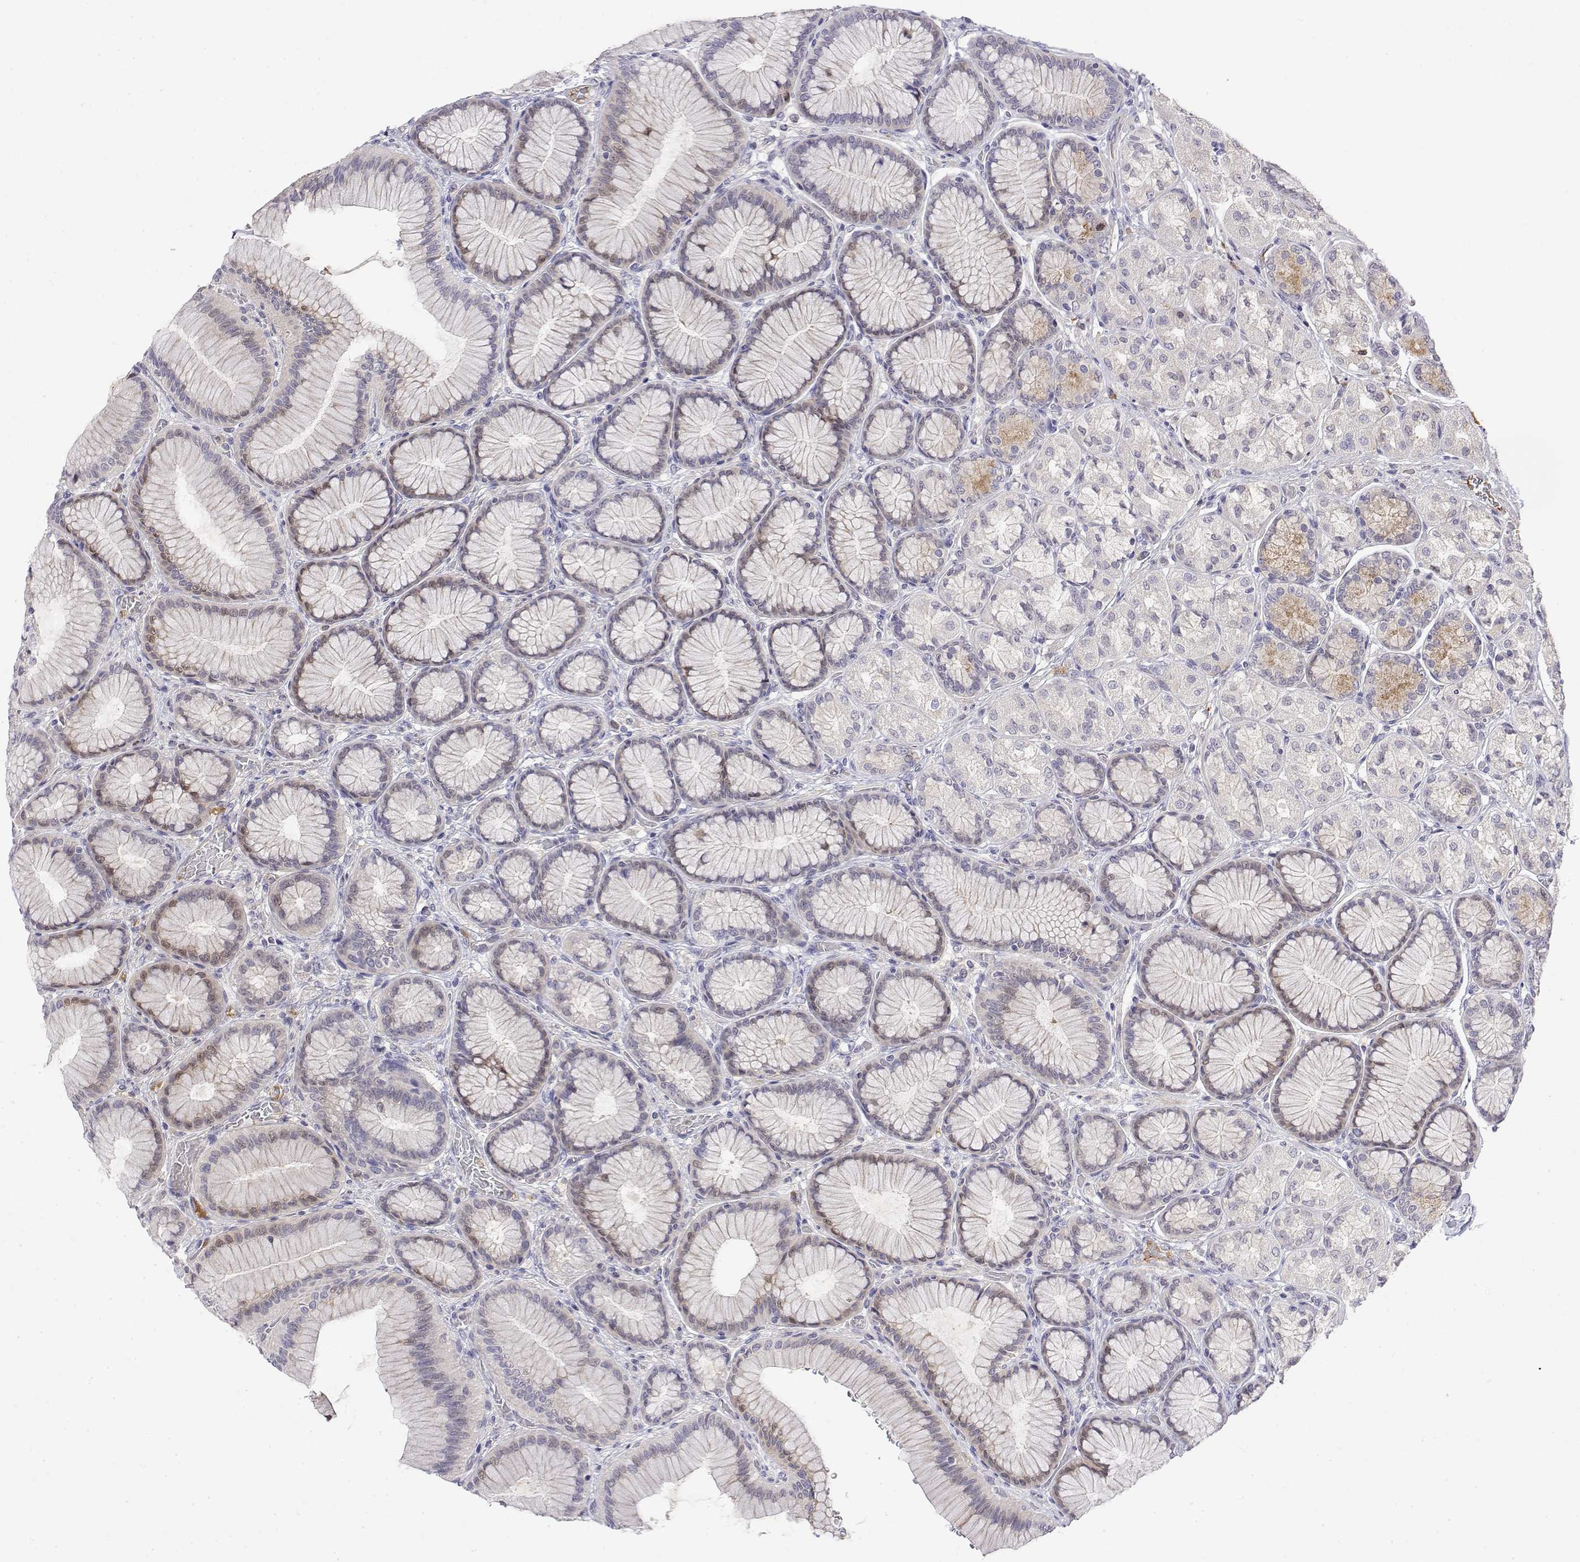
{"staining": {"intensity": "weak", "quantity": "<25%", "location": "cytoplasmic/membranous"}, "tissue": "stomach", "cell_type": "Glandular cells", "image_type": "normal", "snomed": [{"axis": "morphology", "description": "Normal tissue, NOS"}, {"axis": "morphology", "description": "Adenocarcinoma, NOS"}, {"axis": "morphology", "description": "Adenocarcinoma, High grade"}, {"axis": "topography", "description": "Stomach, upper"}, {"axis": "topography", "description": "Stomach"}], "caption": "DAB immunohistochemical staining of unremarkable human stomach reveals no significant positivity in glandular cells. The staining was performed using DAB (3,3'-diaminobenzidine) to visualize the protein expression in brown, while the nuclei were stained in blue with hematoxylin (Magnification: 20x).", "gene": "IGFBP4", "patient": {"sex": "female", "age": 65}}